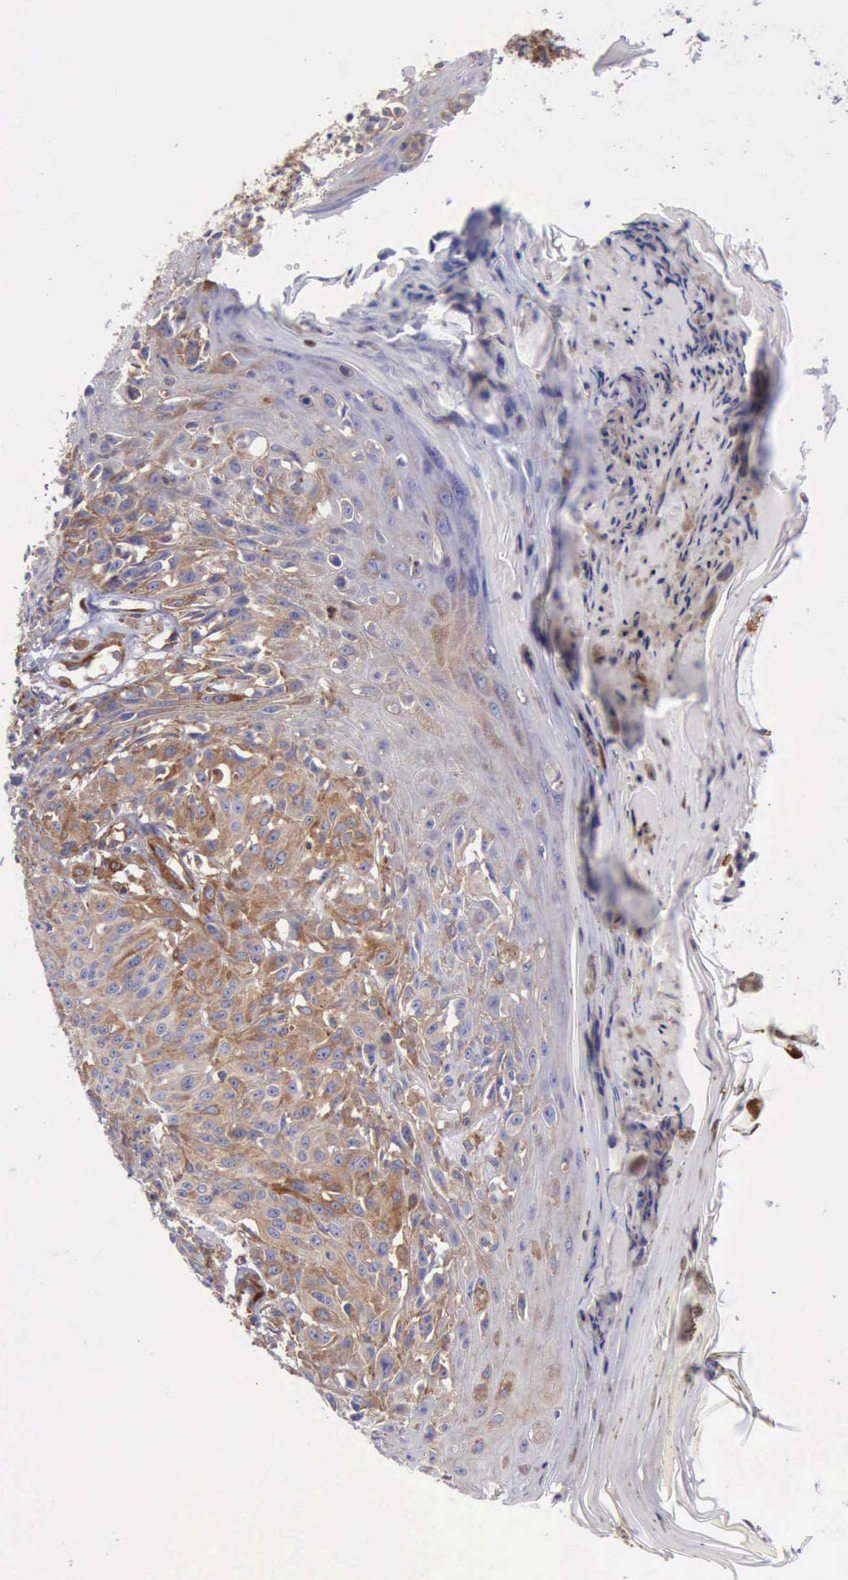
{"staining": {"intensity": "moderate", "quantity": ">75%", "location": "cytoplasmic/membranous"}, "tissue": "melanoma", "cell_type": "Tumor cells", "image_type": "cancer", "snomed": [{"axis": "morphology", "description": "Malignant melanoma, NOS"}, {"axis": "topography", "description": "Skin"}], "caption": "Tumor cells show moderate cytoplasmic/membranous positivity in approximately >75% of cells in melanoma.", "gene": "FLNA", "patient": {"sex": "female", "age": 77}}